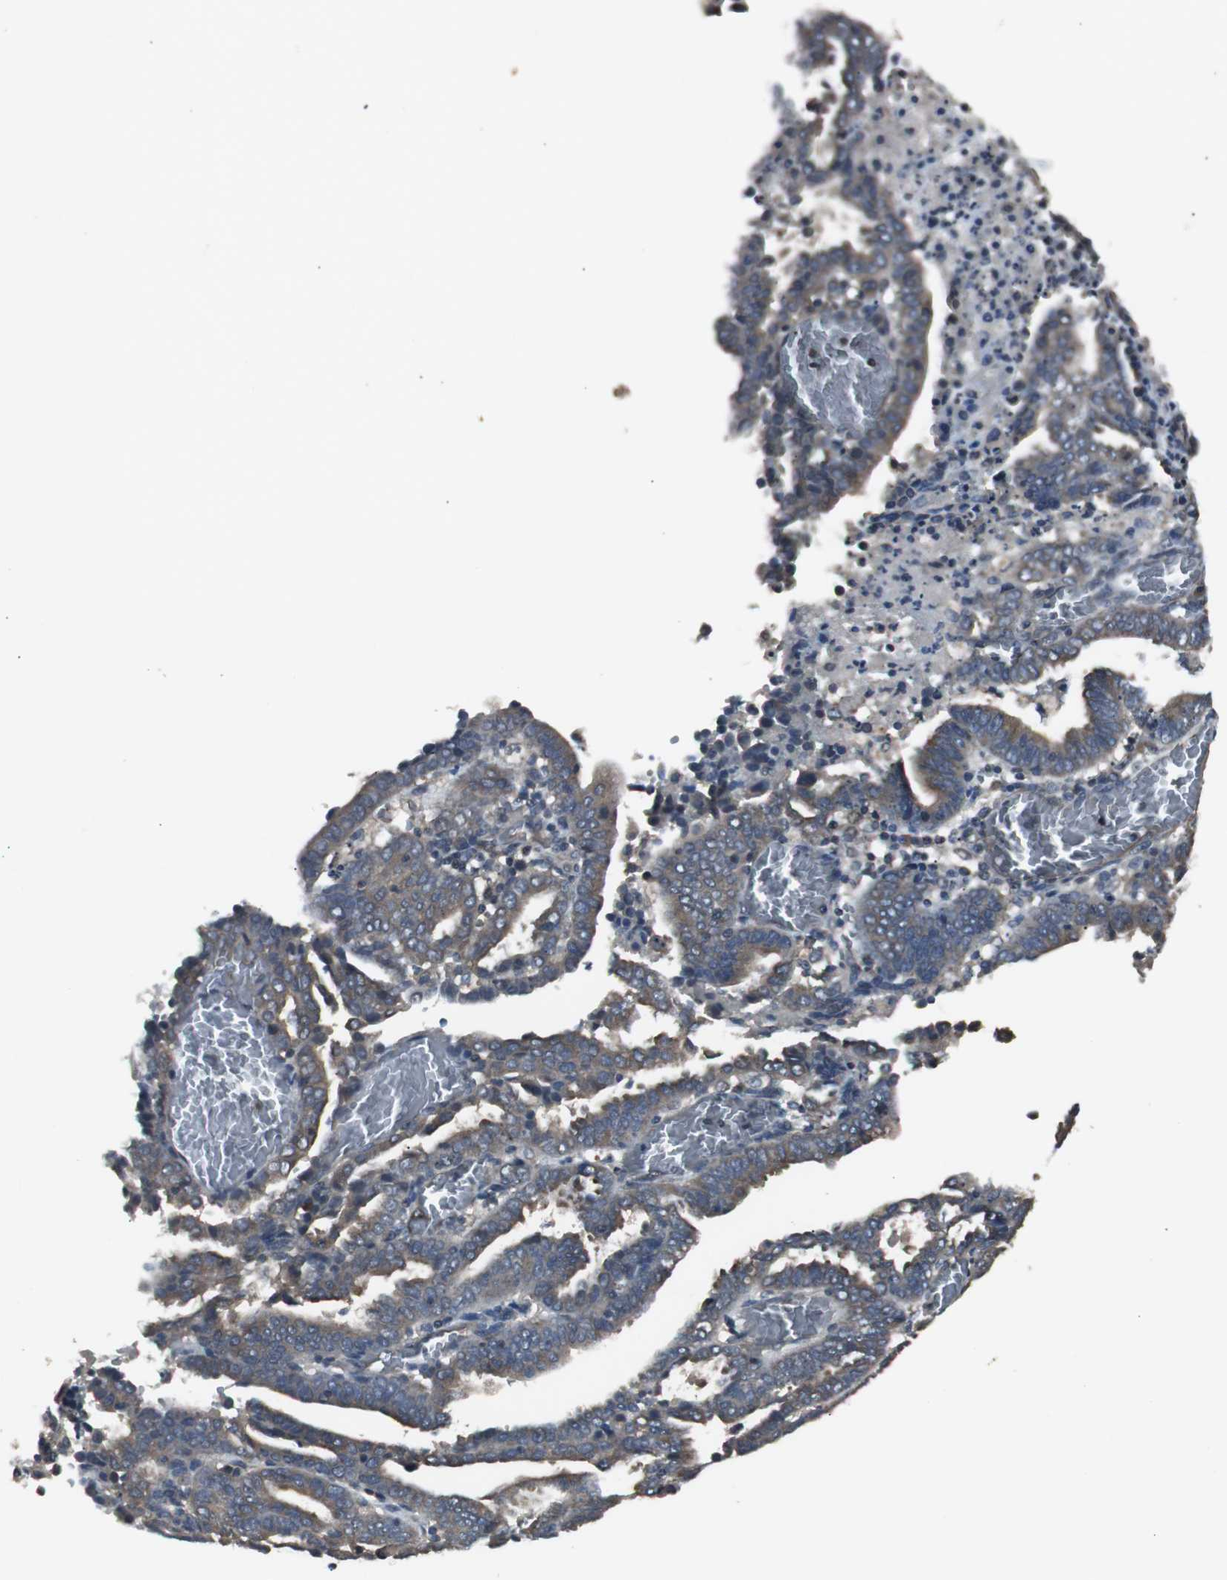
{"staining": {"intensity": "weak", "quantity": ">75%", "location": "cytoplasmic/membranous"}, "tissue": "endometrial cancer", "cell_type": "Tumor cells", "image_type": "cancer", "snomed": [{"axis": "morphology", "description": "Adenocarcinoma, NOS"}, {"axis": "topography", "description": "Uterus"}], "caption": "There is low levels of weak cytoplasmic/membranous positivity in tumor cells of endometrial adenocarcinoma, as demonstrated by immunohistochemical staining (brown color).", "gene": "ZMPSTE24", "patient": {"sex": "female", "age": 83}}